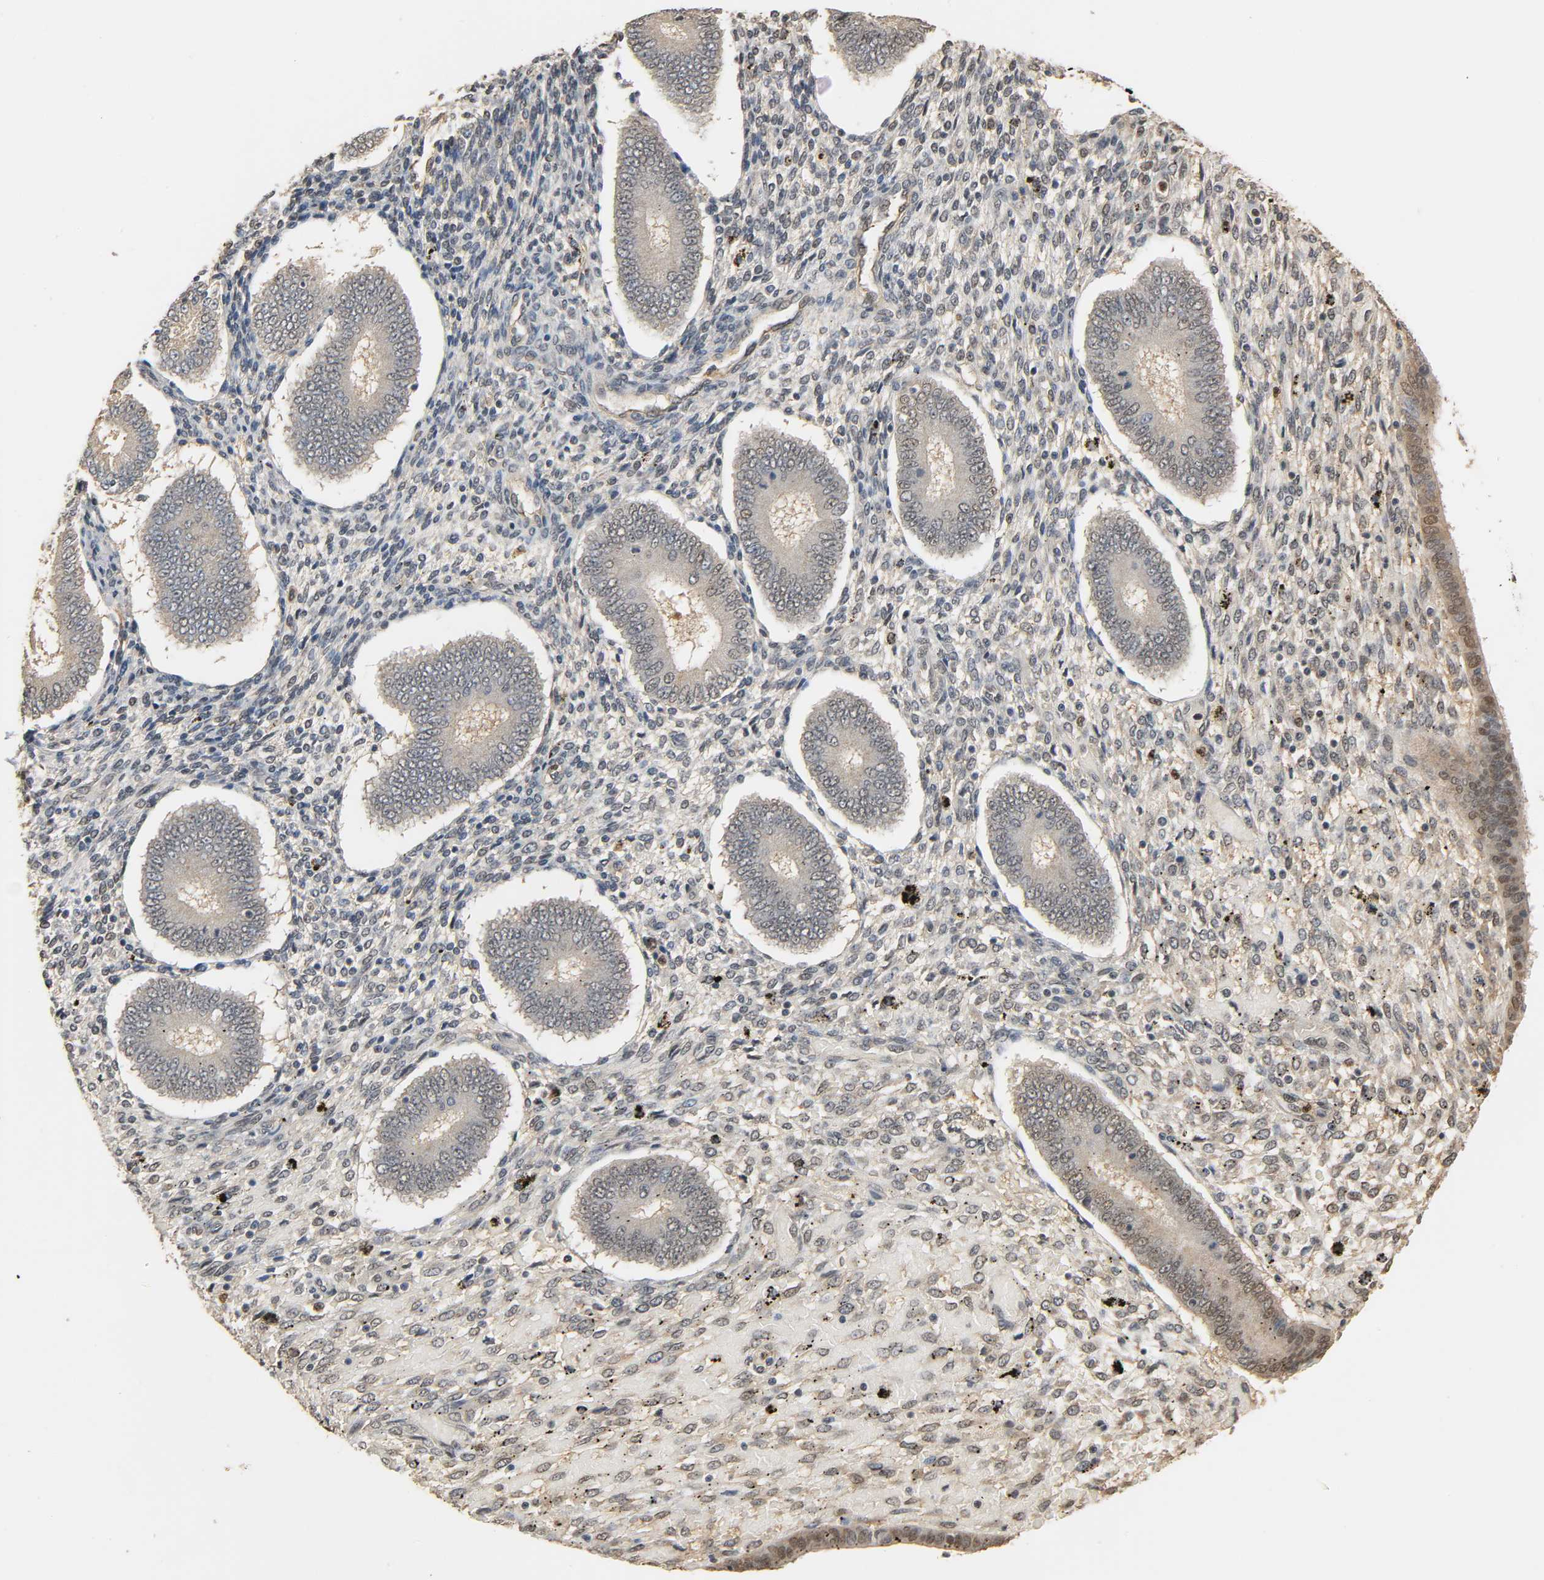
{"staining": {"intensity": "weak", "quantity": "<25%", "location": "nuclear"}, "tissue": "endometrium", "cell_type": "Cells in endometrial stroma", "image_type": "normal", "snomed": [{"axis": "morphology", "description": "Normal tissue, NOS"}, {"axis": "topography", "description": "Endometrium"}], "caption": "Photomicrograph shows no protein positivity in cells in endometrial stroma of normal endometrium.", "gene": "ZFPM2", "patient": {"sex": "female", "age": 42}}